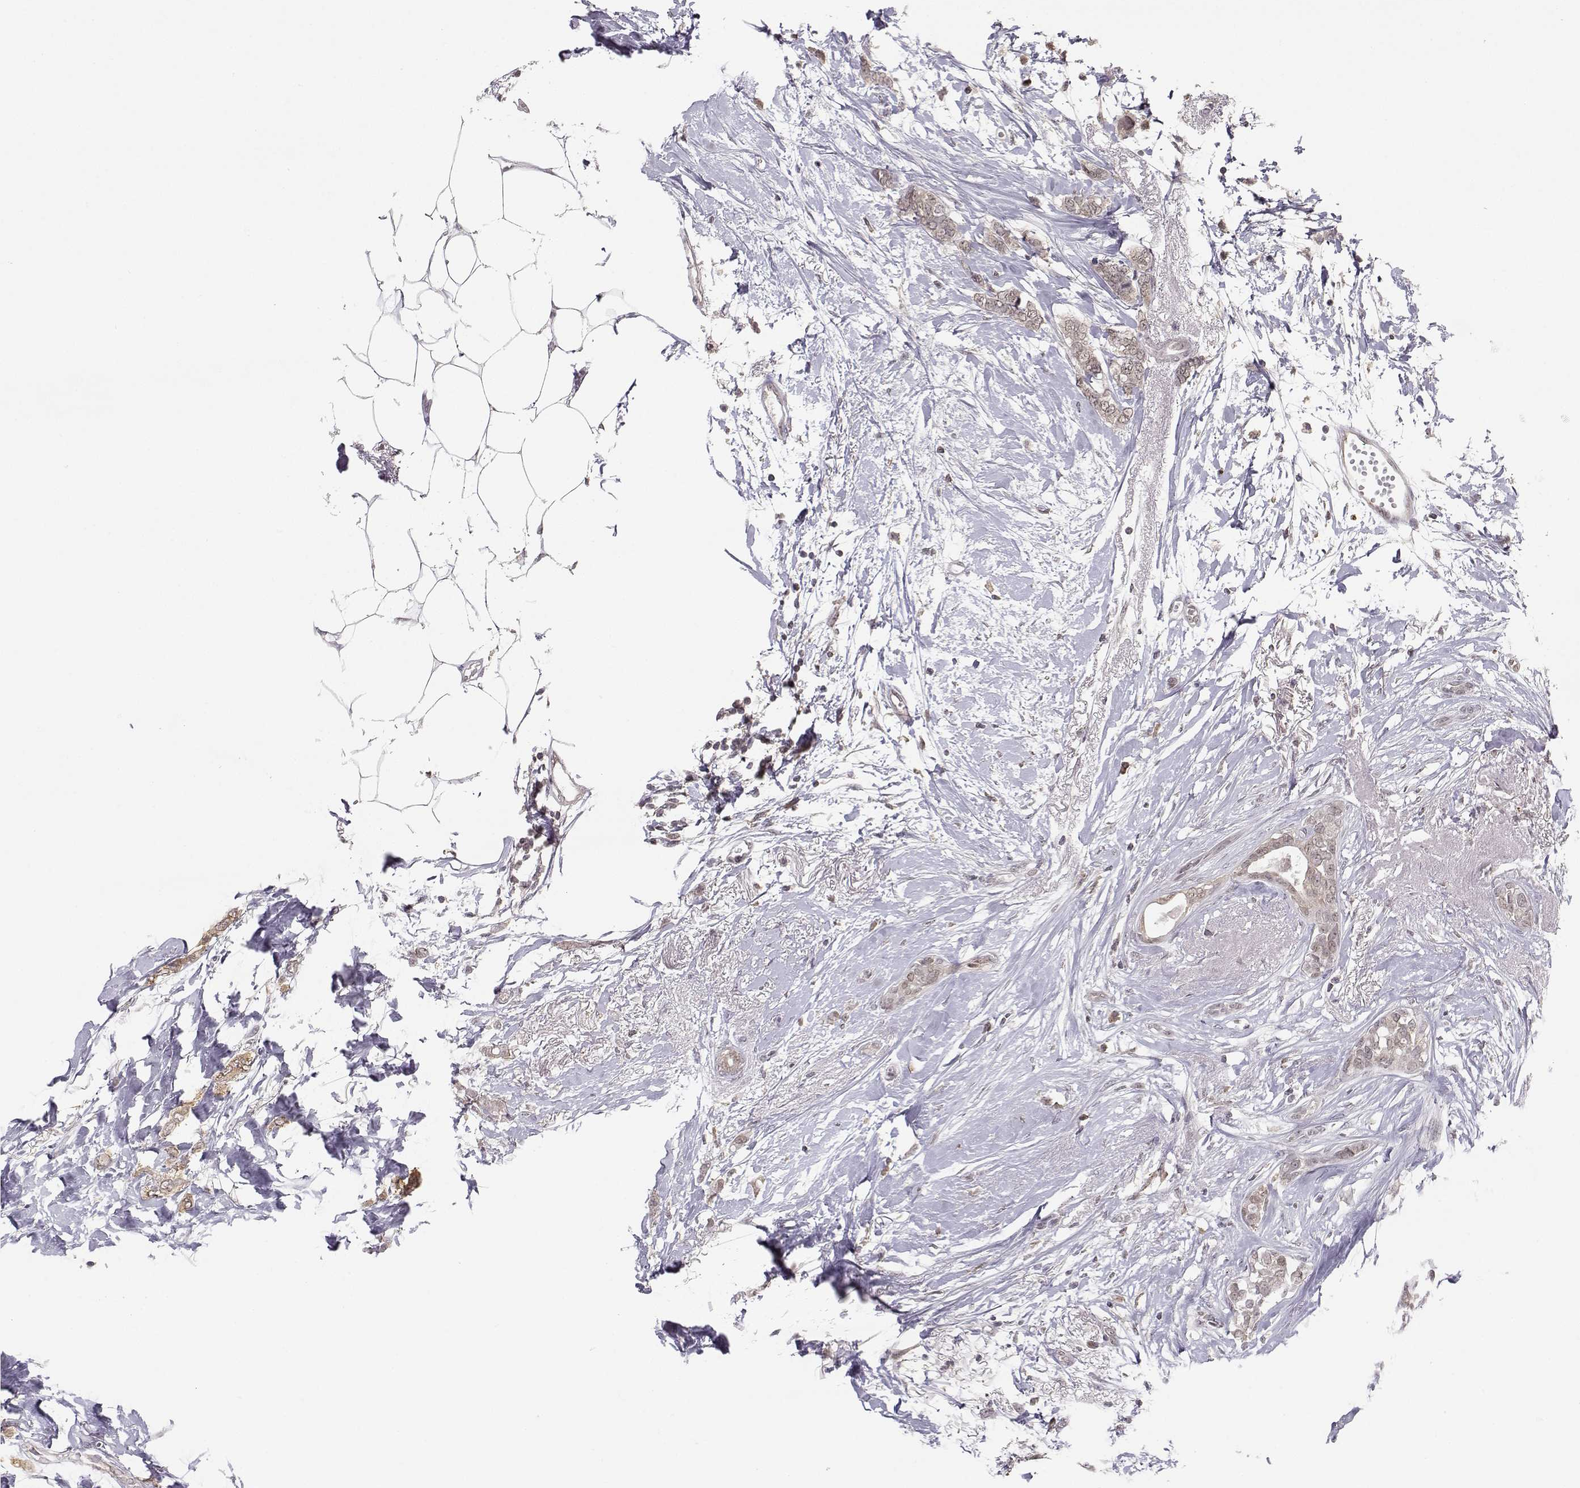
{"staining": {"intensity": "weak", "quantity": ">75%", "location": "cytoplasmic/membranous"}, "tissue": "breast cancer", "cell_type": "Tumor cells", "image_type": "cancer", "snomed": [{"axis": "morphology", "description": "Duct carcinoma"}, {"axis": "topography", "description": "Breast"}], "caption": "The micrograph displays staining of breast cancer, revealing weak cytoplasmic/membranous protein positivity (brown color) within tumor cells.", "gene": "KIF13B", "patient": {"sex": "female", "age": 40}}